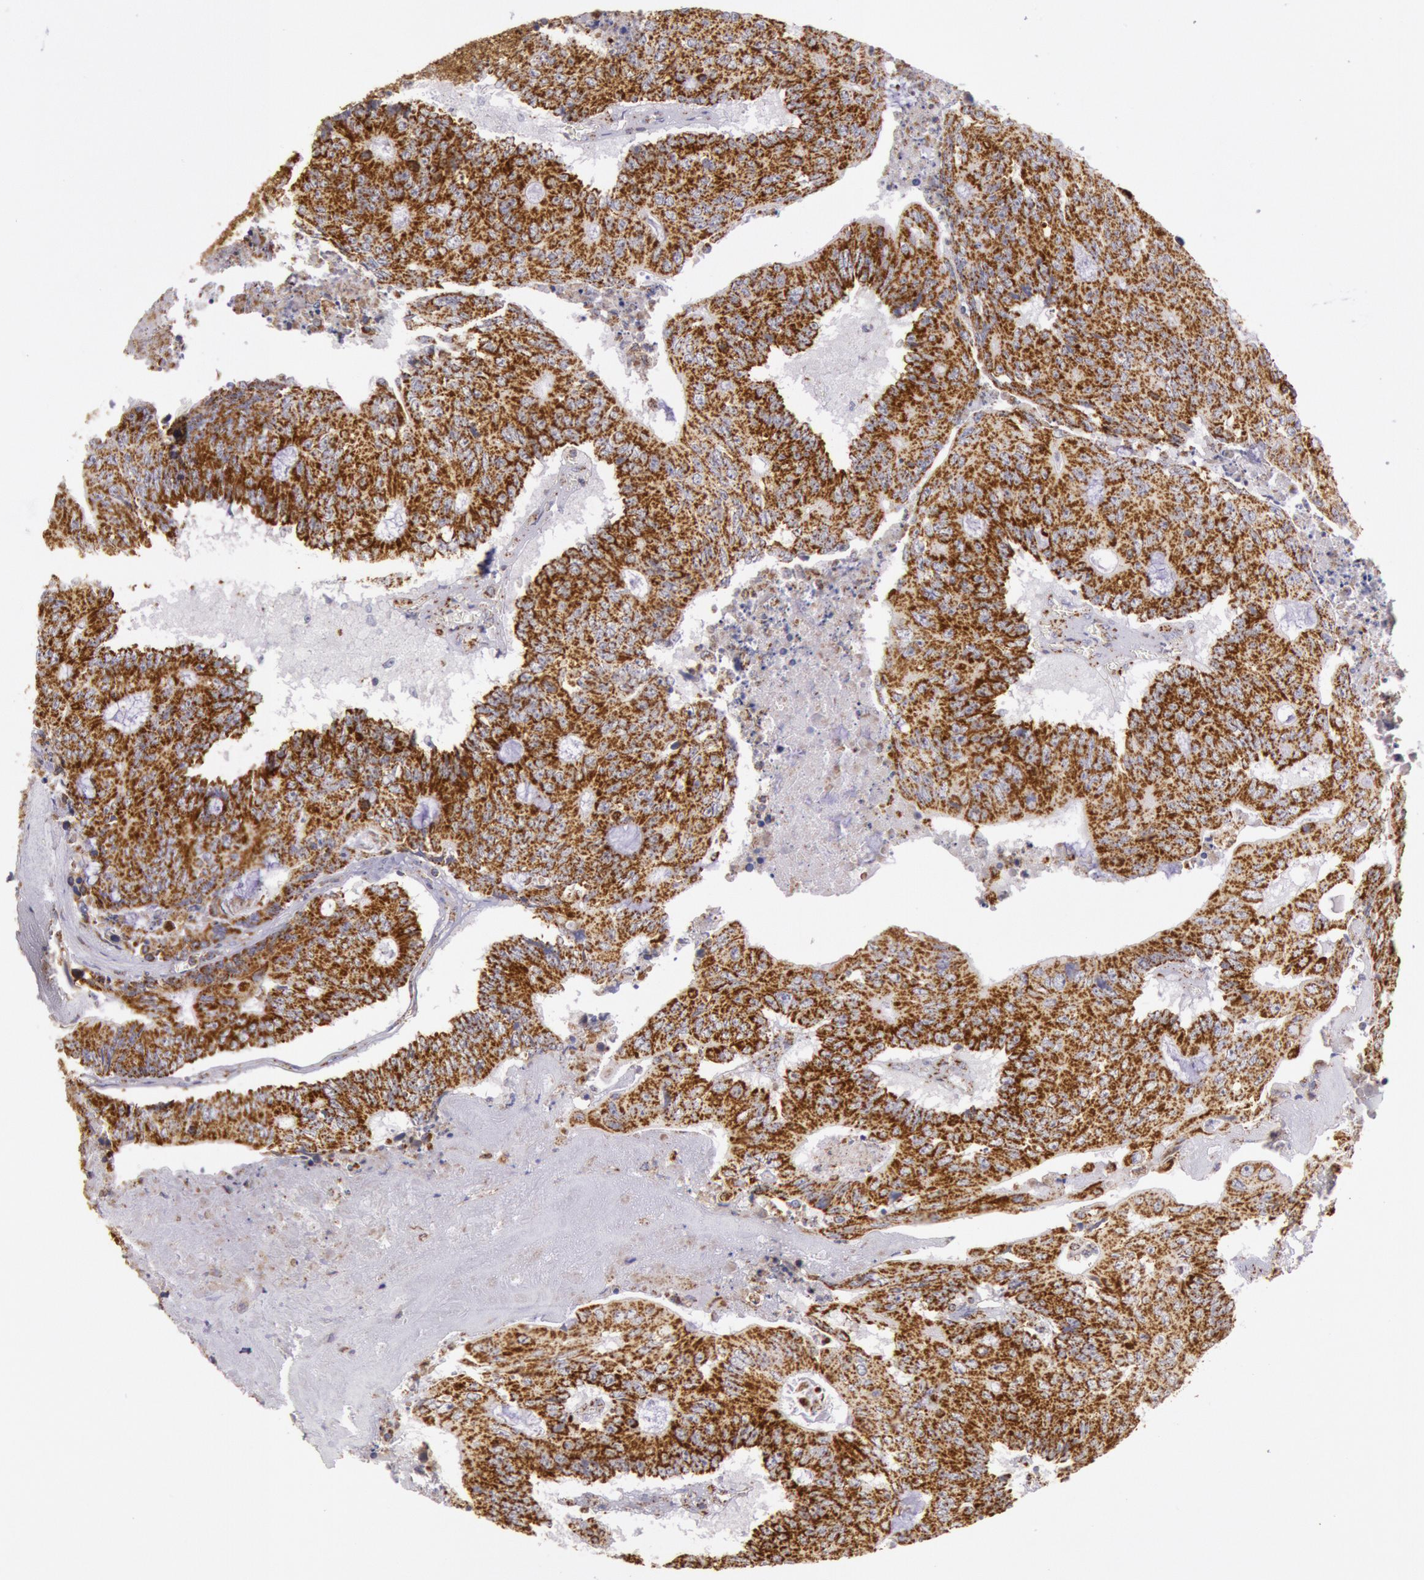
{"staining": {"intensity": "strong", "quantity": ">75%", "location": "cytoplasmic/membranous"}, "tissue": "colorectal cancer", "cell_type": "Tumor cells", "image_type": "cancer", "snomed": [{"axis": "morphology", "description": "Adenocarcinoma, NOS"}, {"axis": "topography", "description": "Colon"}], "caption": "This histopathology image displays adenocarcinoma (colorectal) stained with IHC to label a protein in brown. The cytoplasmic/membranous of tumor cells show strong positivity for the protein. Nuclei are counter-stained blue.", "gene": "CYC1", "patient": {"sex": "male", "age": 65}}